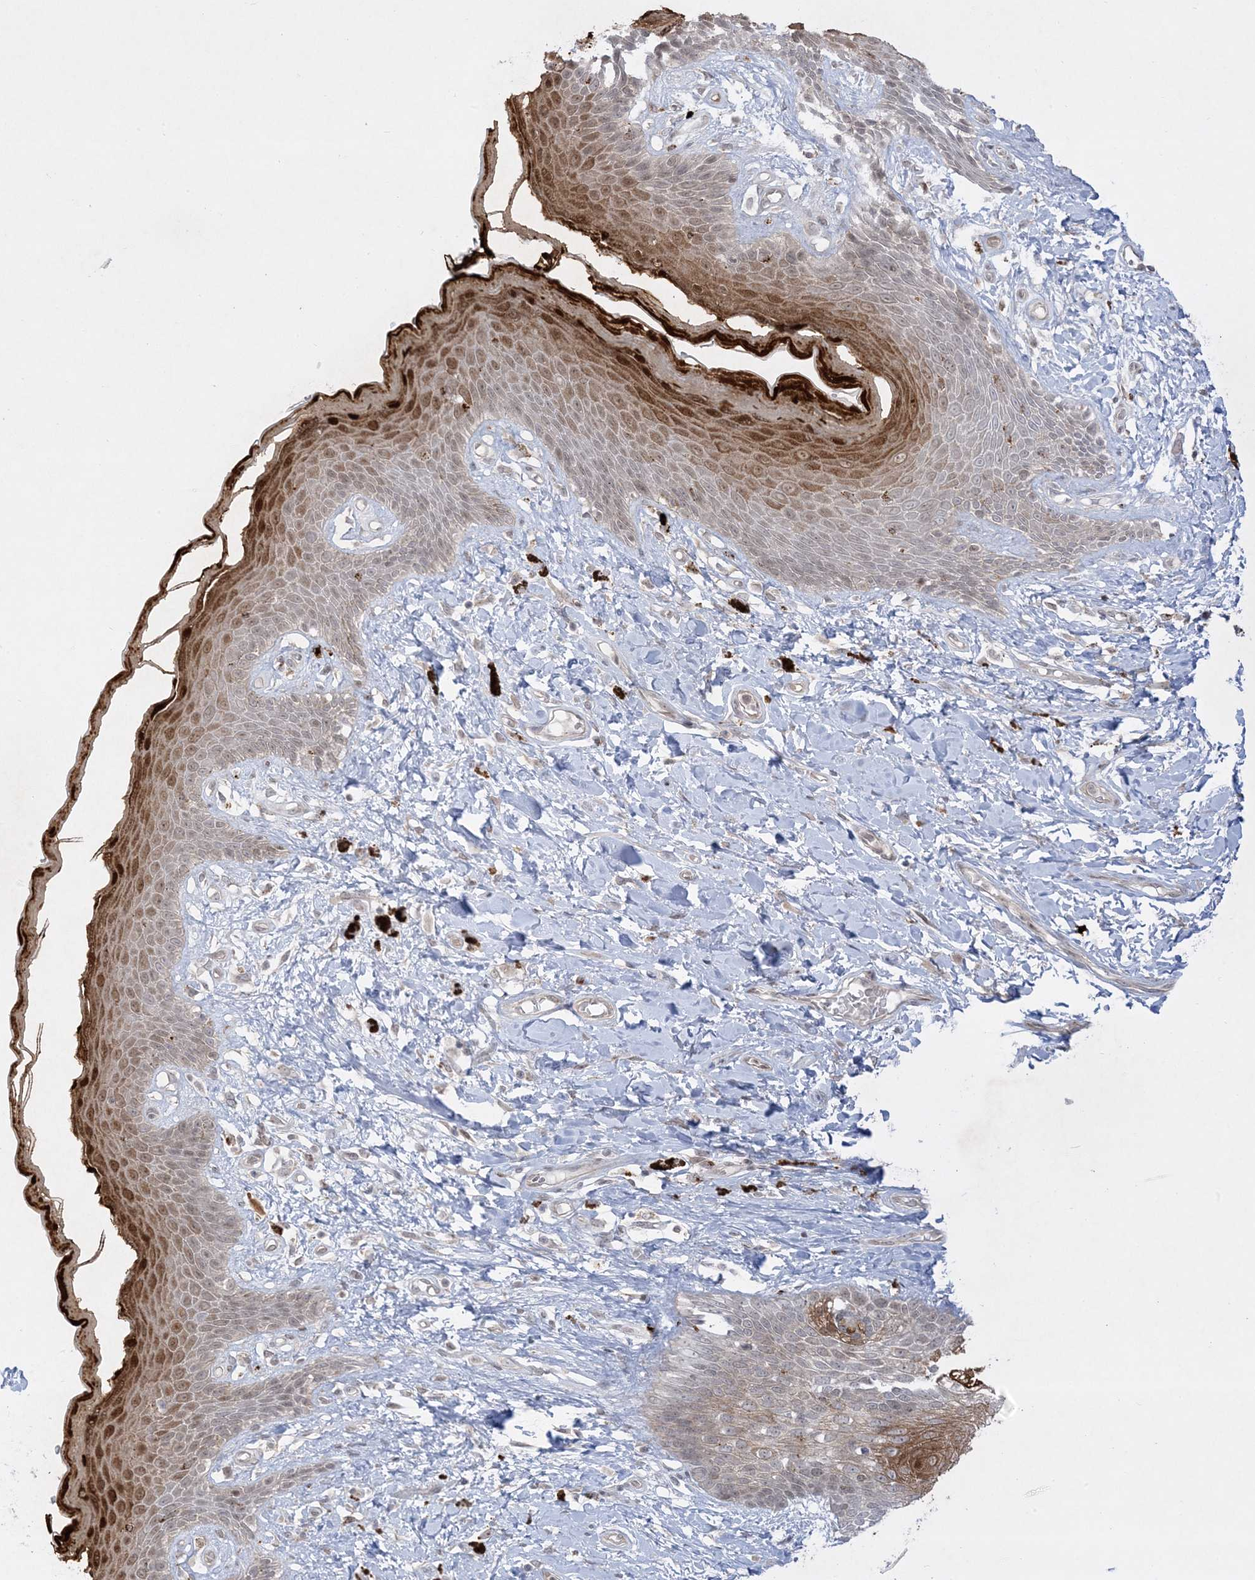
{"staining": {"intensity": "moderate", "quantity": ">75%", "location": "cytoplasmic/membranous,nuclear"}, "tissue": "skin", "cell_type": "Epidermal cells", "image_type": "normal", "snomed": [{"axis": "morphology", "description": "Normal tissue, NOS"}, {"axis": "topography", "description": "Anal"}], "caption": "Immunohistochemistry (IHC) (DAB (3,3'-diaminobenzidine)) staining of normal human skin exhibits moderate cytoplasmic/membranous,nuclear protein expression in approximately >75% of epidermal cells.", "gene": "PTK6", "patient": {"sex": "female", "age": 78}}